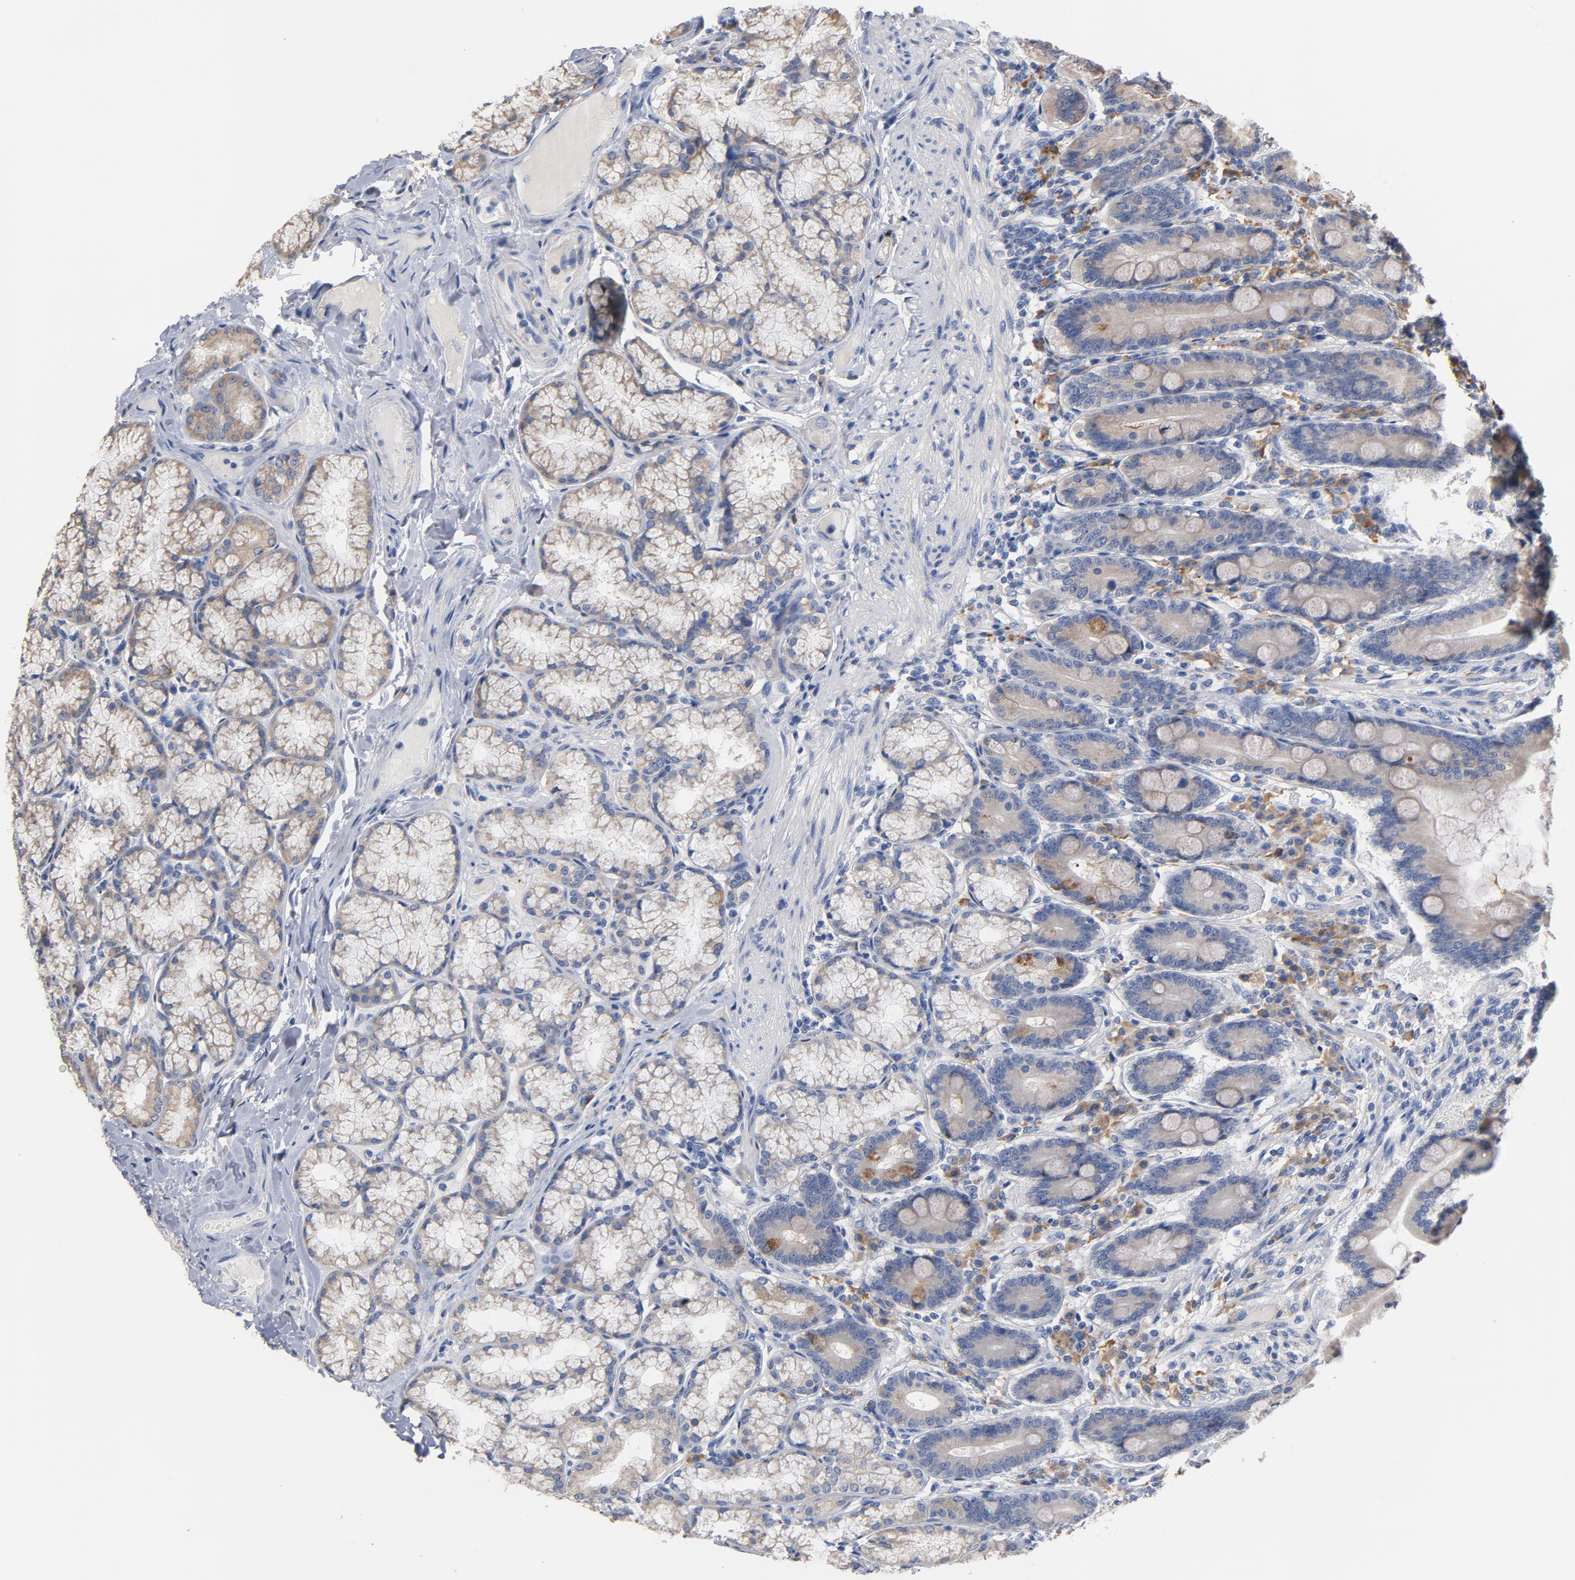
{"staining": {"intensity": "moderate", "quantity": ">75%", "location": "cytoplasmic/membranous"}, "tissue": "duodenum", "cell_type": "Glandular cells", "image_type": "normal", "snomed": [{"axis": "morphology", "description": "Normal tissue, NOS"}, {"axis": "topography", "description": "Duodenum"}], "caption": "Immunohistochemical staining of normal duodenum reveals medium levels of moderate cytoplasmic/membranous expression in about >75% of glandular cells.", "gene": "TLR4", "patient": {"sex": "female", "age": 64}}